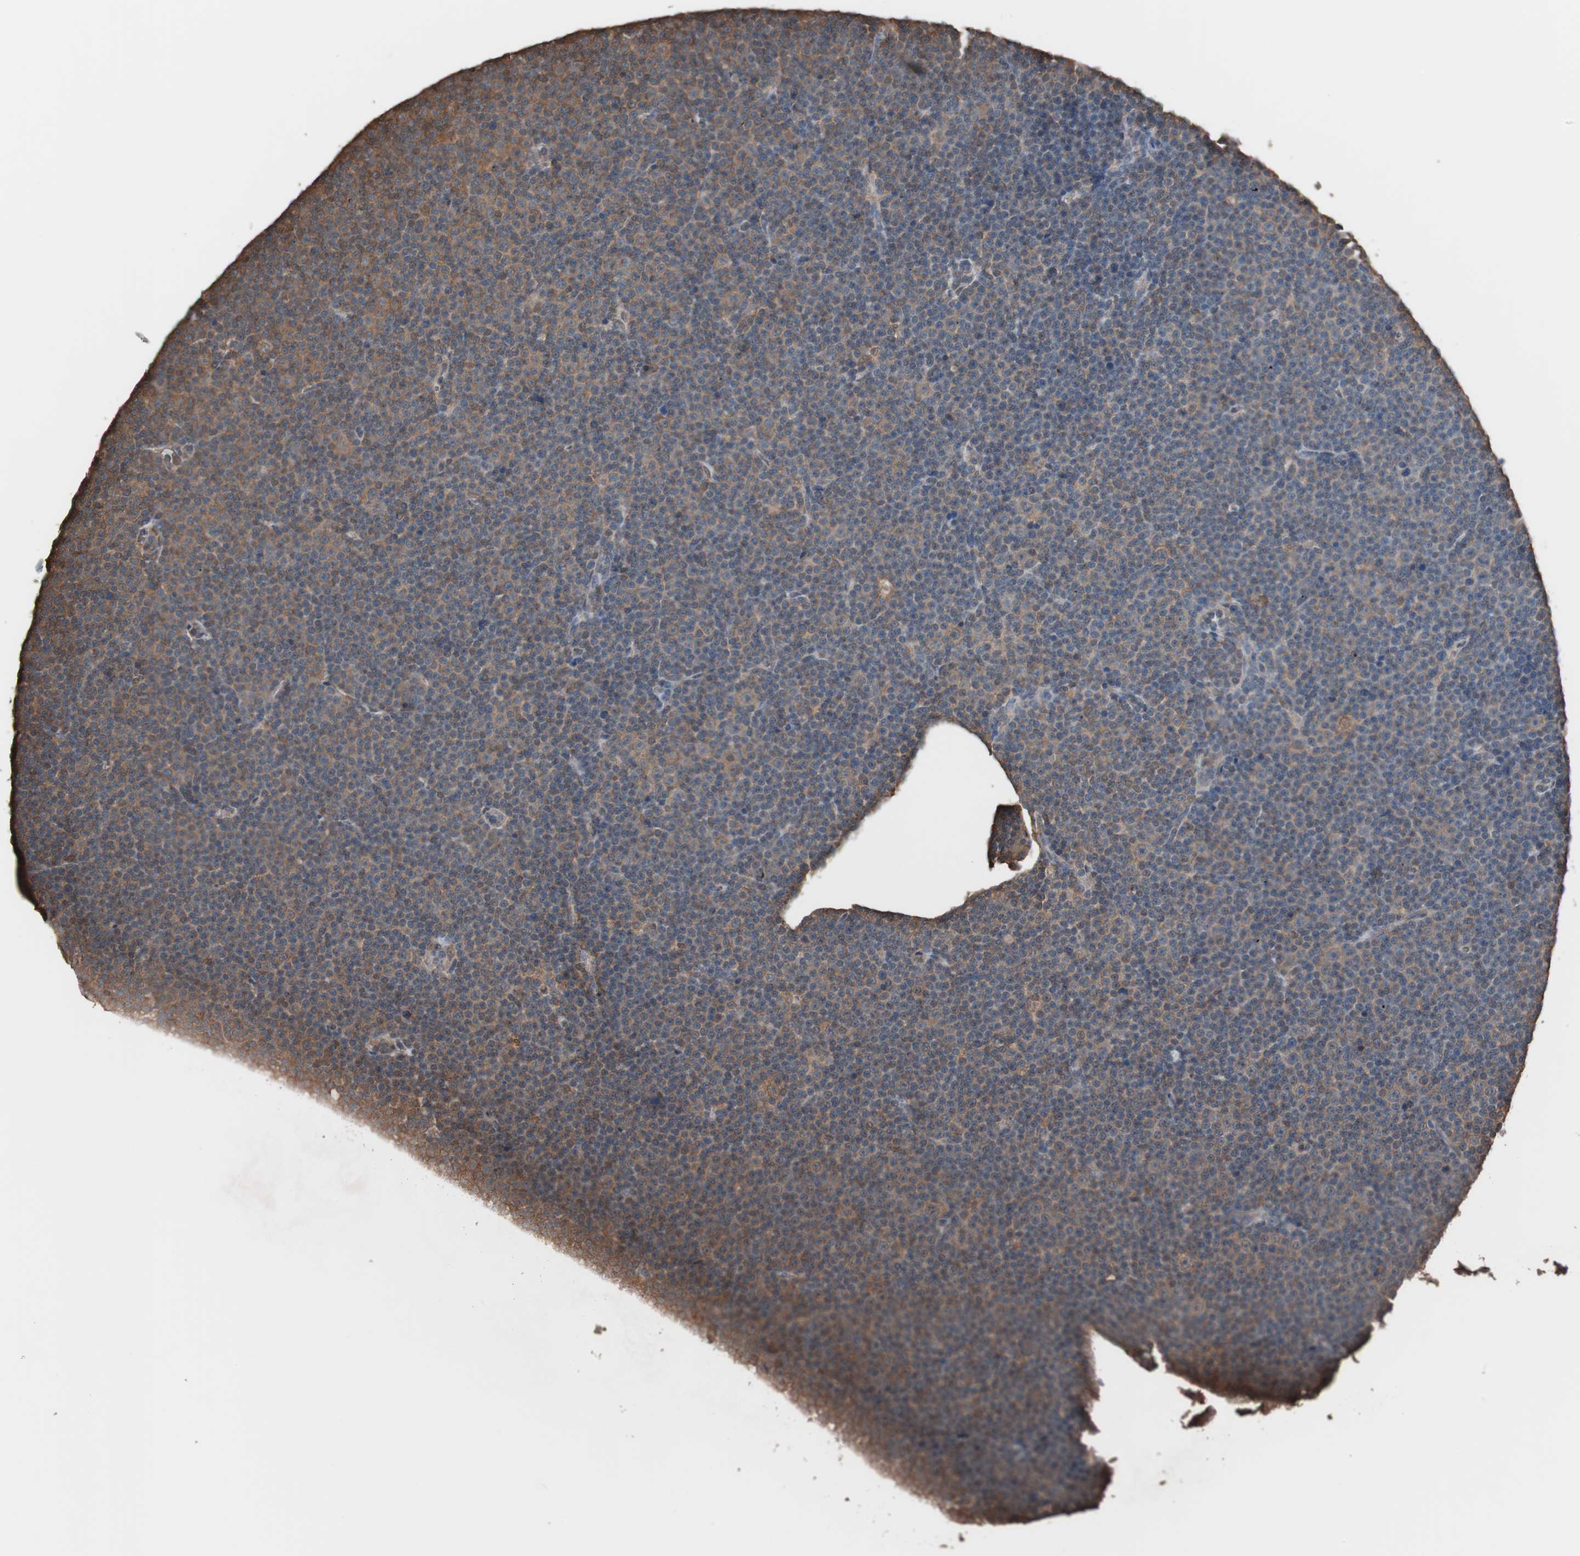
{"staining": {"intensity": "moderate", "quantity": "25%-75%", "location": "cytoplasmic/membranous"}, "tissue": "lymphoma", "cell_type": "Tumor cells", "image_type": "cancer", "snomed": [{"axis": "morphology", "description": "Malignant lymphoma, non-Hodgkin's type, Low grade"}, {"axis": "topography", "description": "Lymph node"}], "caption": "High-power microscopy captured an IHC photomicrograph of lymphoma, revealing moderate cytoplasmic/membranous expression in approximately 25%-75% of tumor cells. The staining was performed using DAB to visualize the protein expression in brown, while the nuclei were stained in blue with hematoxylin (Magnification: 20x).", "gene": "CALM2", "patient": {"sex": "female", "age": 67}}